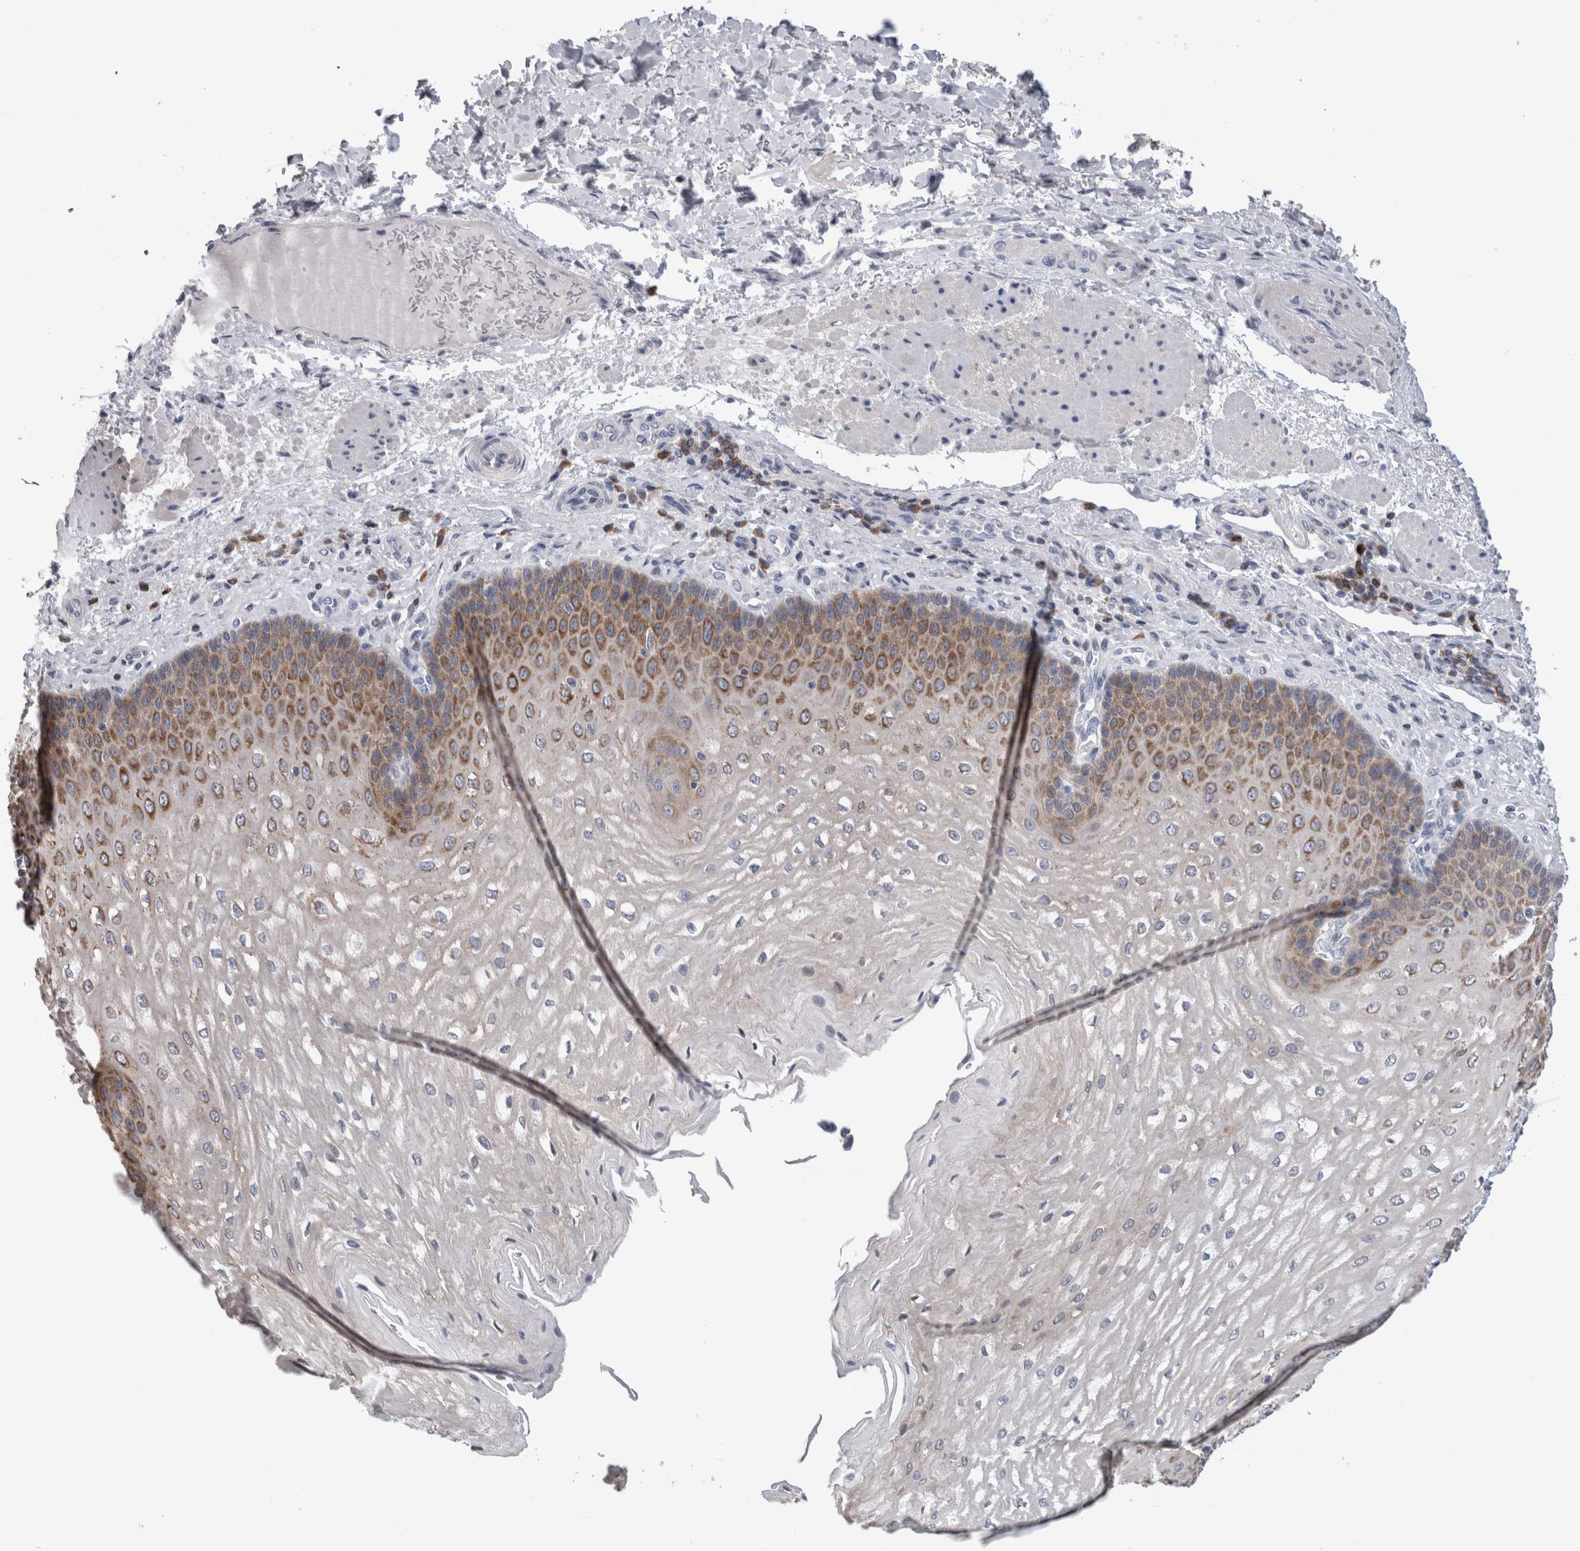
{"staining": {"intensity": "moderate", "quantity": "25%-75%", "location": "cytoplasmic/membranous"}, "tissue": "esophagus", "cell_type": "Squamous epithelial cells", "image_type": "normal", "snomed": [{"axis": "morphology", "description": "Normal tissue, NOS"}, {"axis": "topography", "description": "Esophagus"}], "caption": "Unremarkable esophagus shows moderate cytoplasmic/membranous staining in about 25%-75% of squamous epithelial cells.", "gene": "DCTN6", "patient": {"sex": "male", "age": 54}}